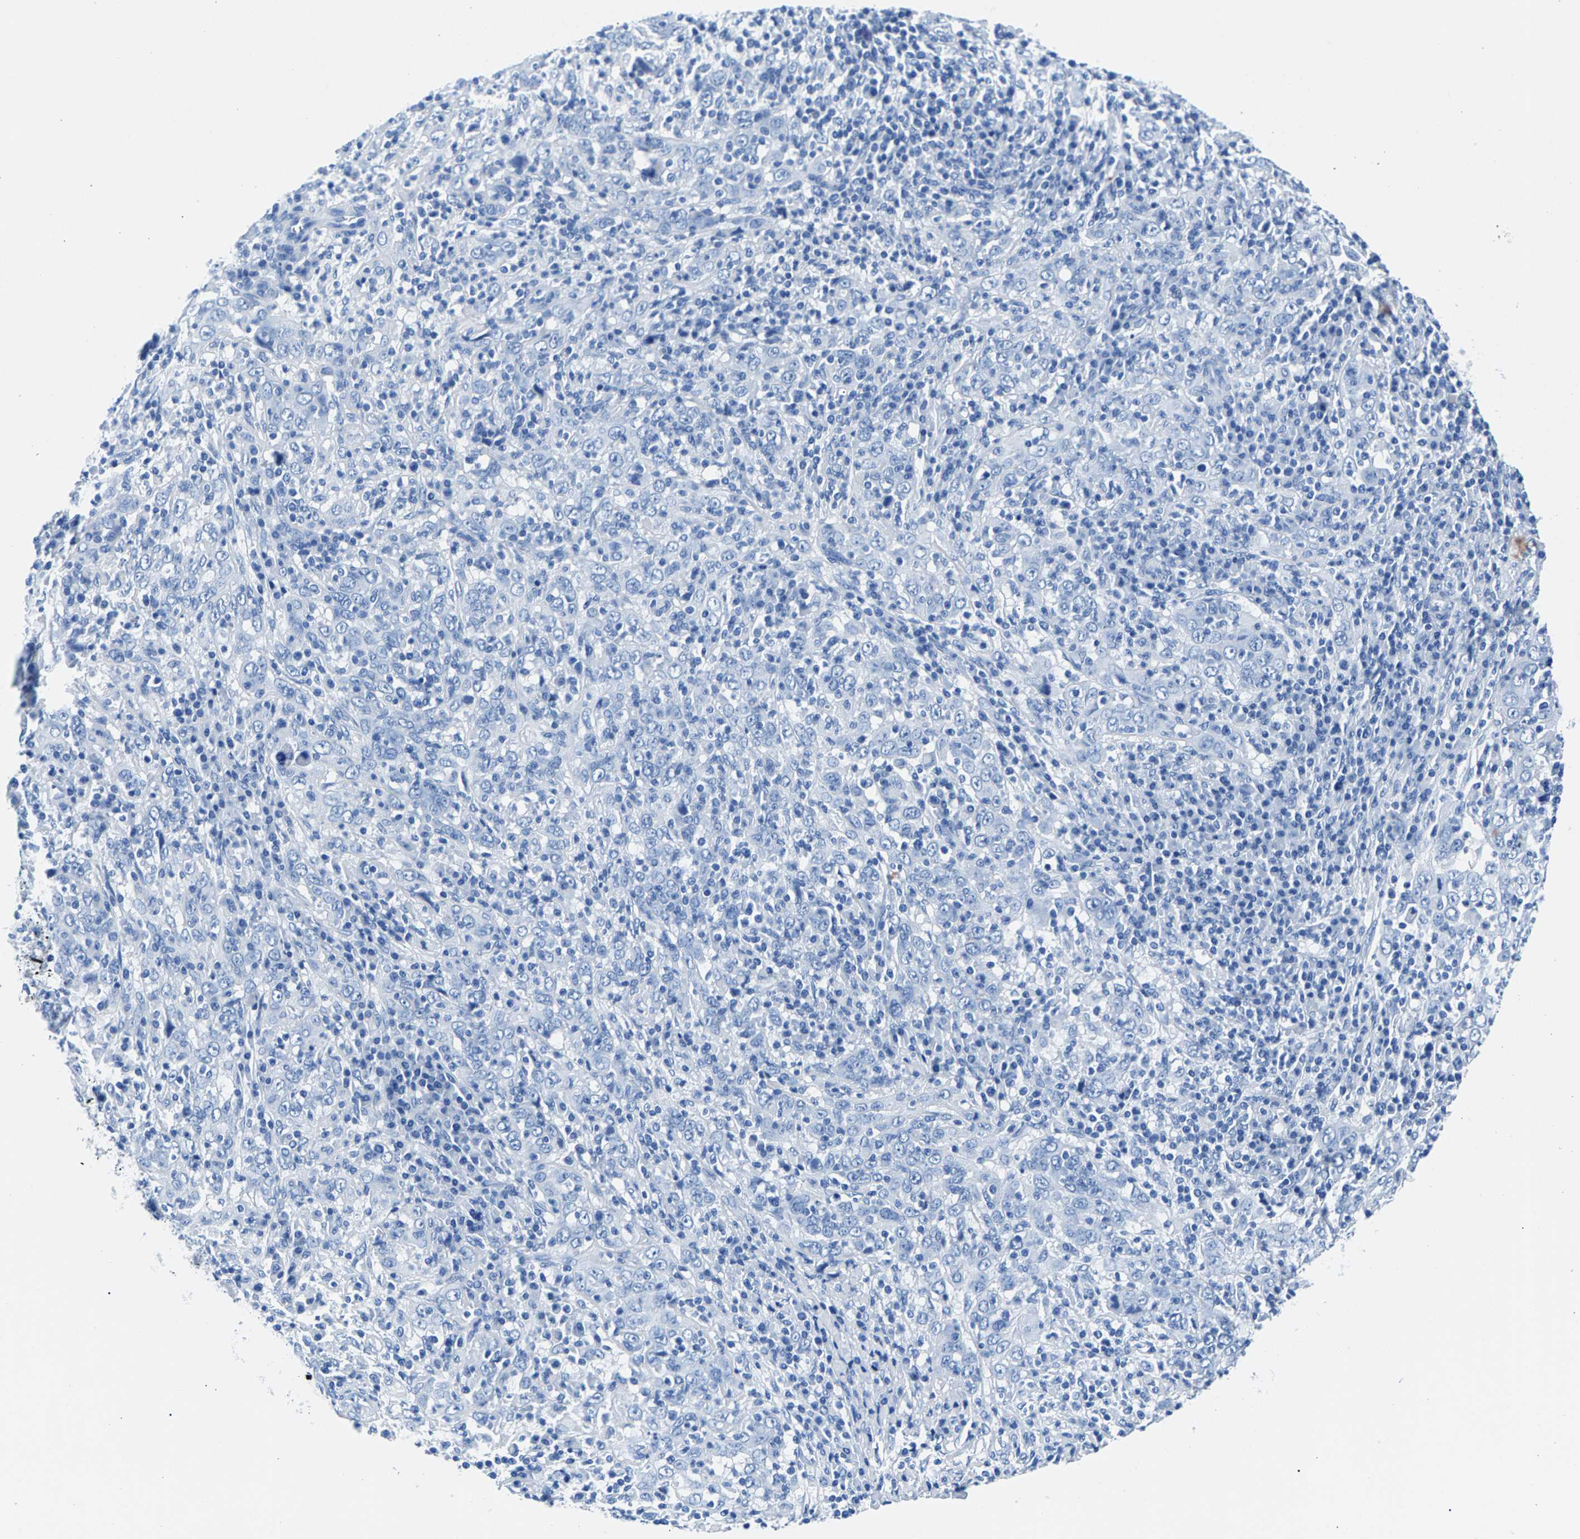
{"staining": {"intensity": "negative", "quantity": "none", "location": "none"}, "tissue": "cervical cancer", "cell_type": "Tumor cells", "image_type": "cancer", "snomed": [{"axis": "morphology", "description": "Squamous cell carcinoma, NOS"}, {"axis": "topography", "description": "Cervix"}], "caption": "Immunohistochemical staining of cervical cancer shows no significant expression in tumor cells. The staining is performed using DAB brown chromogen with nuclei counter-stained in using hematoxylin.", "gene": "CPS1", "patient": {"sex": "female", "age": 46}}